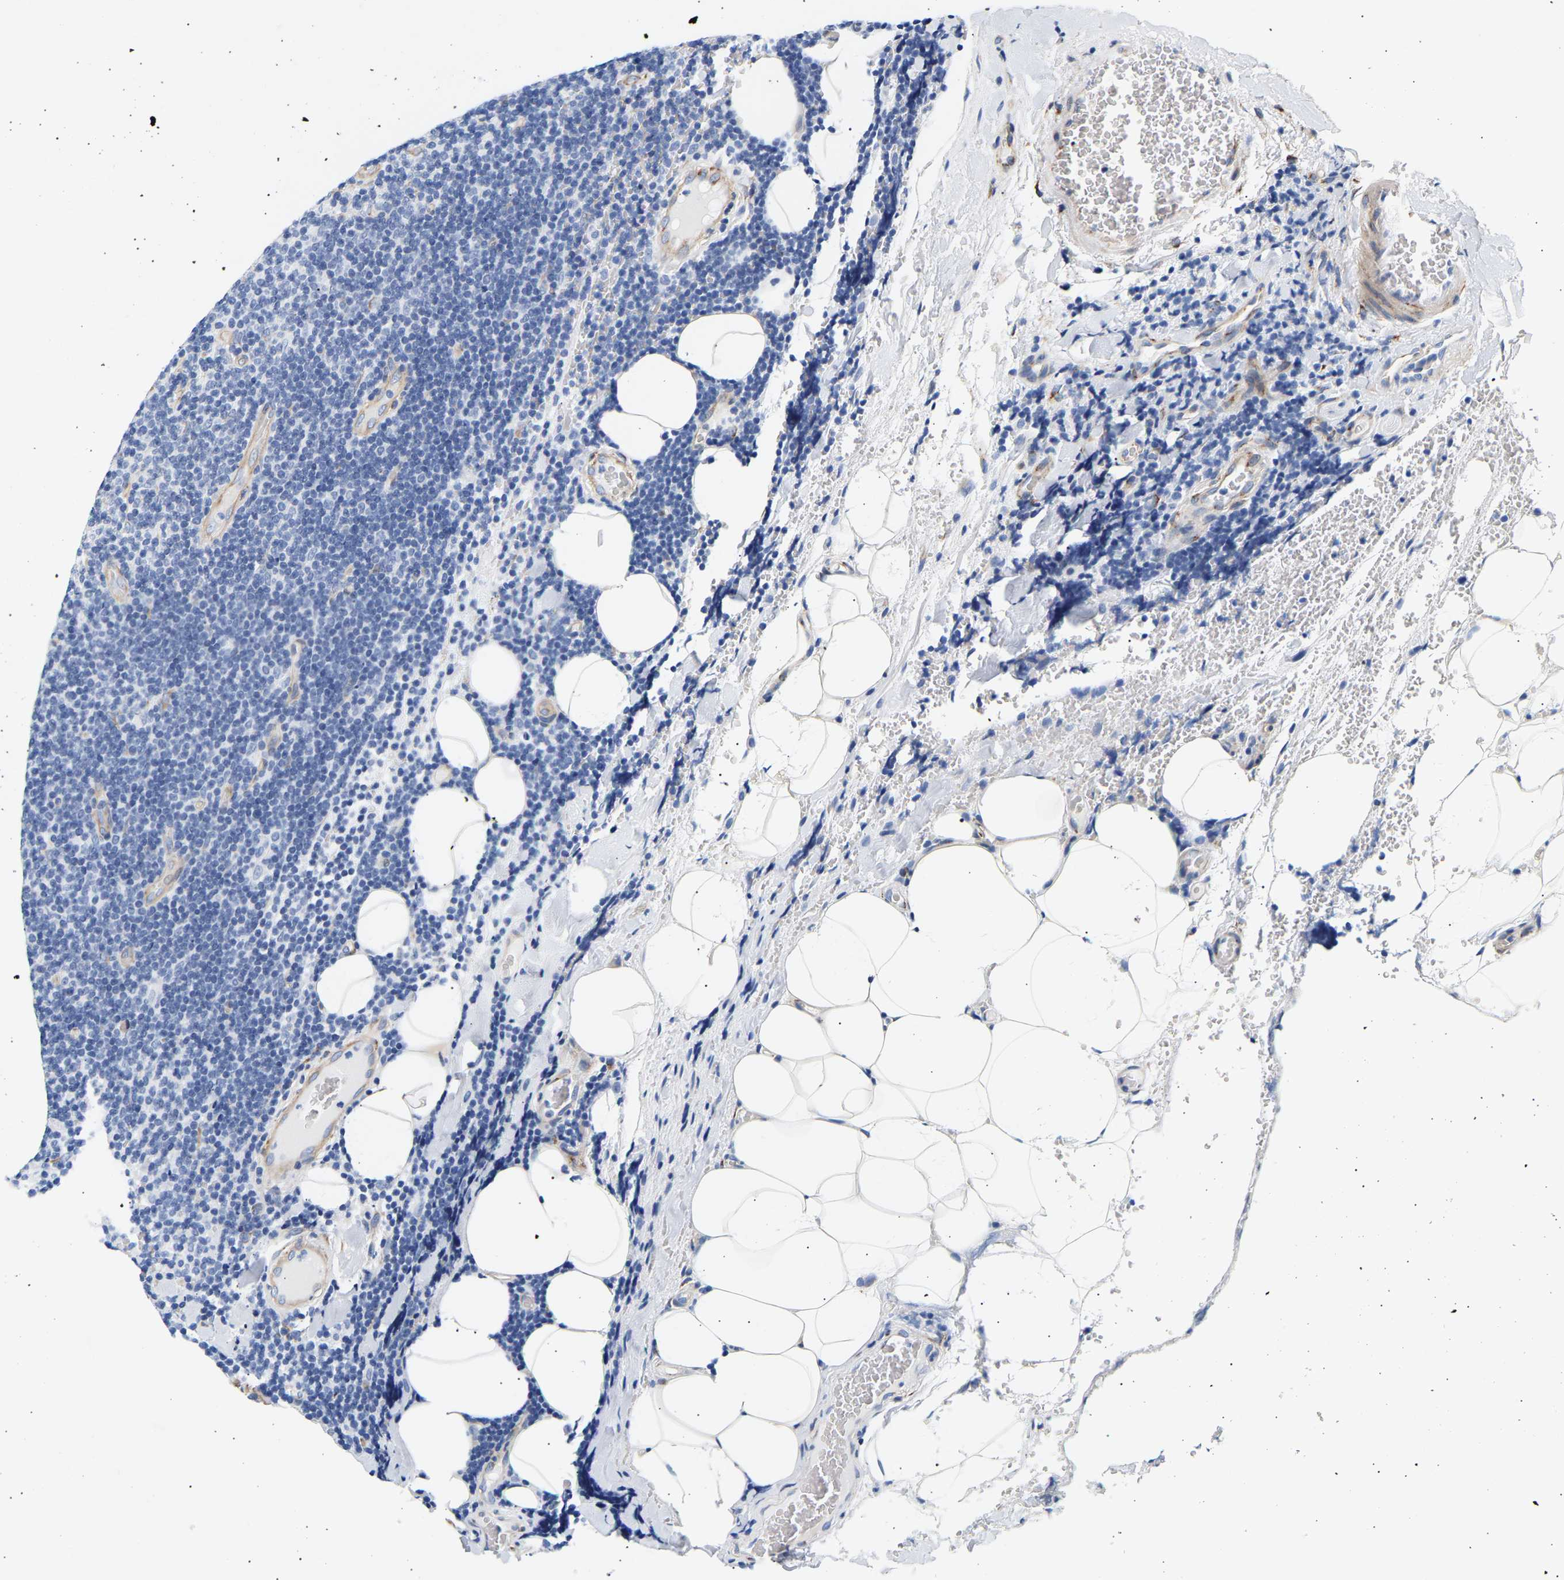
{"staining": {"intensity": "negative", "quantity": "none", "location": "none"}, "tissue": "lymphoma", "cell_type": "Tumor cells", "image_type": "cancer", "snomed": [{"axis": "morphology", "description": "Malignant lymphoma, non-Hodgkin's type, Low grade"}, {"axis": "topography", "description": "Lymph node"}], "caption": "An immunohistochemistry image of malignant lymphoma, non-Hodgkin's type (low-grade) is shown. There is no staining in tumor cells of malignant lymphoma, non-Hodgkin's type (low-grade).", "gene": "IGFBP7", "patient": {"sex": "male", "age": 66}}